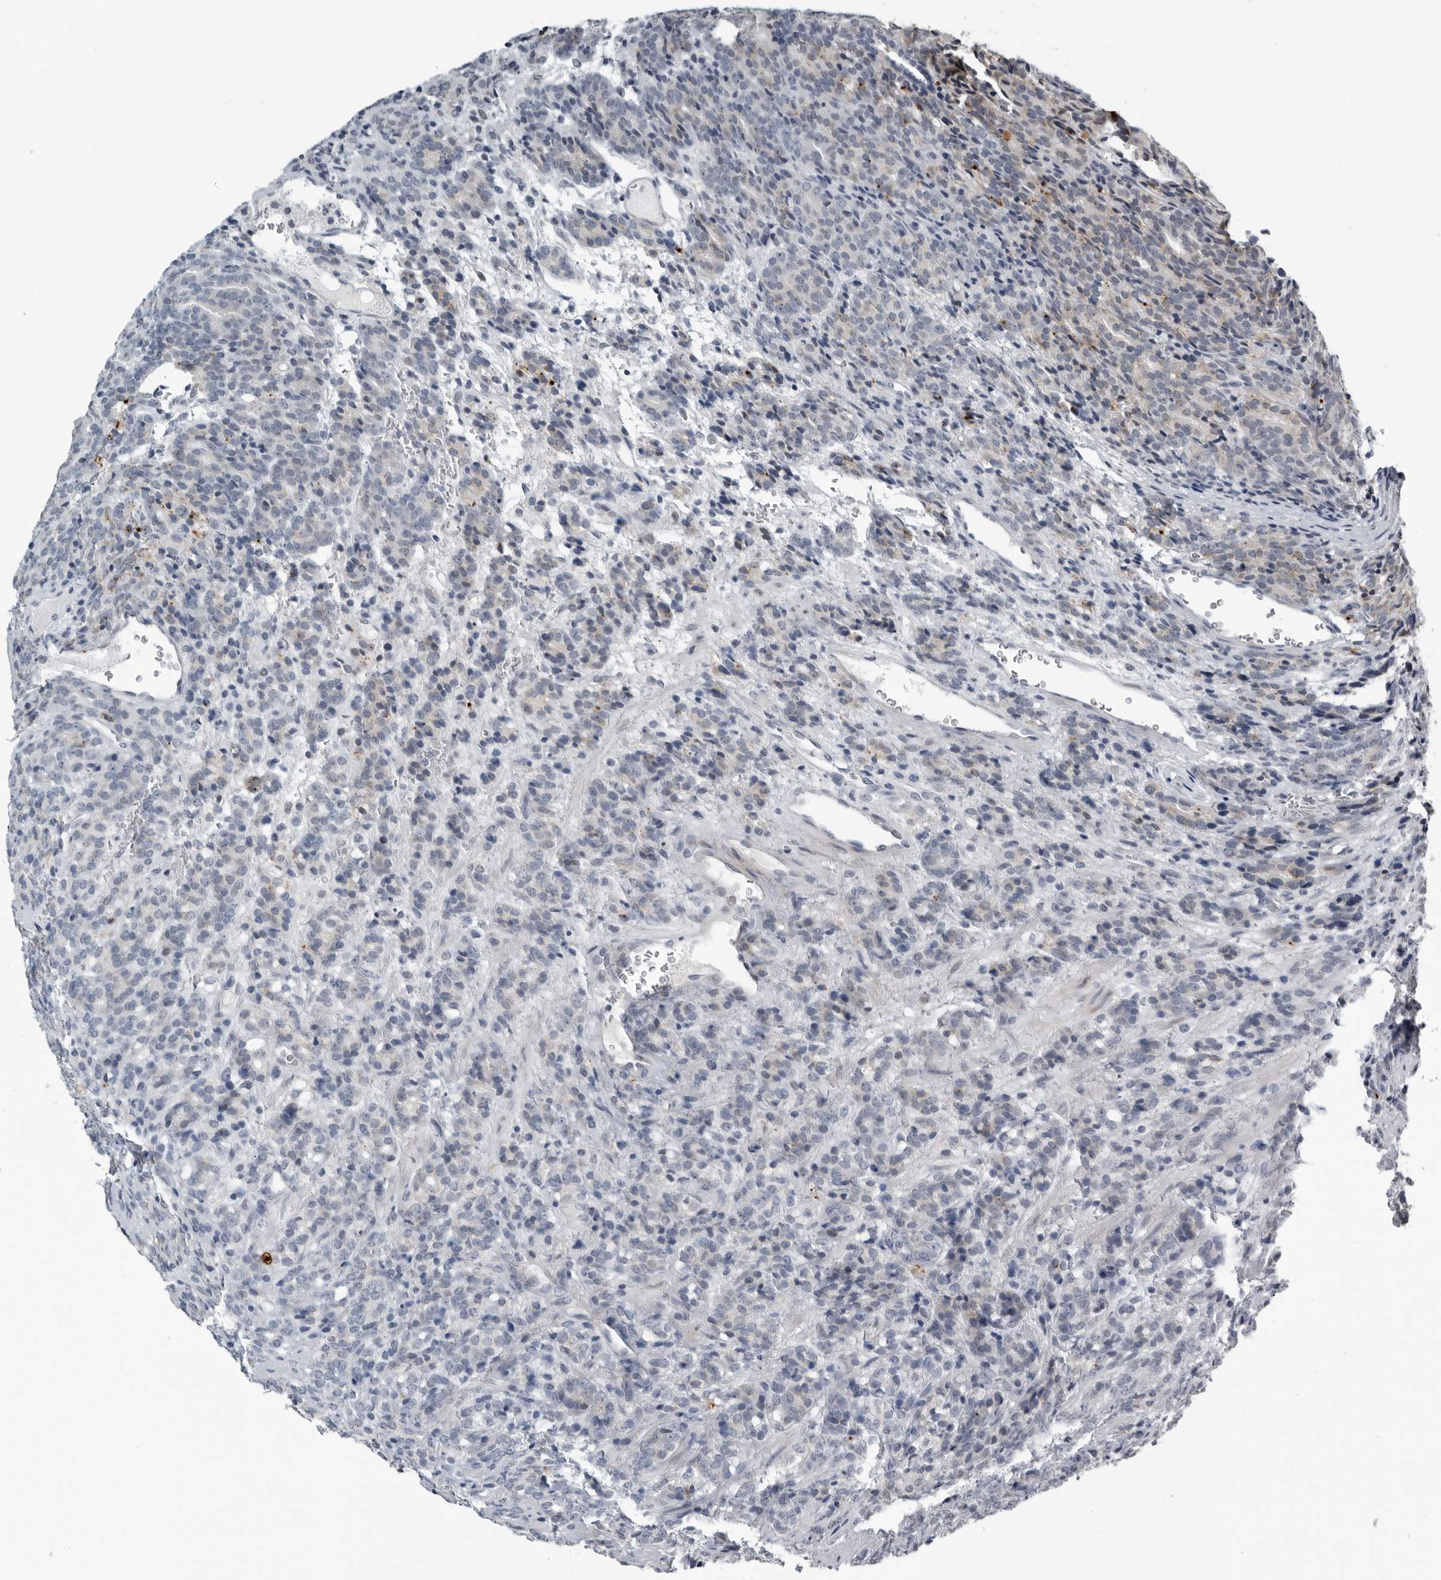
{"staining": {"intensity": "negative", "quantity": "none", "location": "none"}, "tissue": "prostate cancer", "cell_type": "Tumor cells", "image_type": "cancer", "snomed": [{"axis": "morphology", "description": "Adenocarcinoma, High grade"}, {"axis": "topography", "description": "Prostate"}], "caption": "DAB (3,3'-diaminobenzidine) immunohistochemical staining of human high-grade adenocarcinoma (prostate) reveals no significant staining in tumor cells. The staining was performed using DAB (3,3'-diaminobenzidine) to visualize the protein expression in brown, while the nuclei were stained in blue with hematoxylin (Magnification: 20x).", "gene": "PRRX2", "patient": {"sex": "male", "age": 62}}